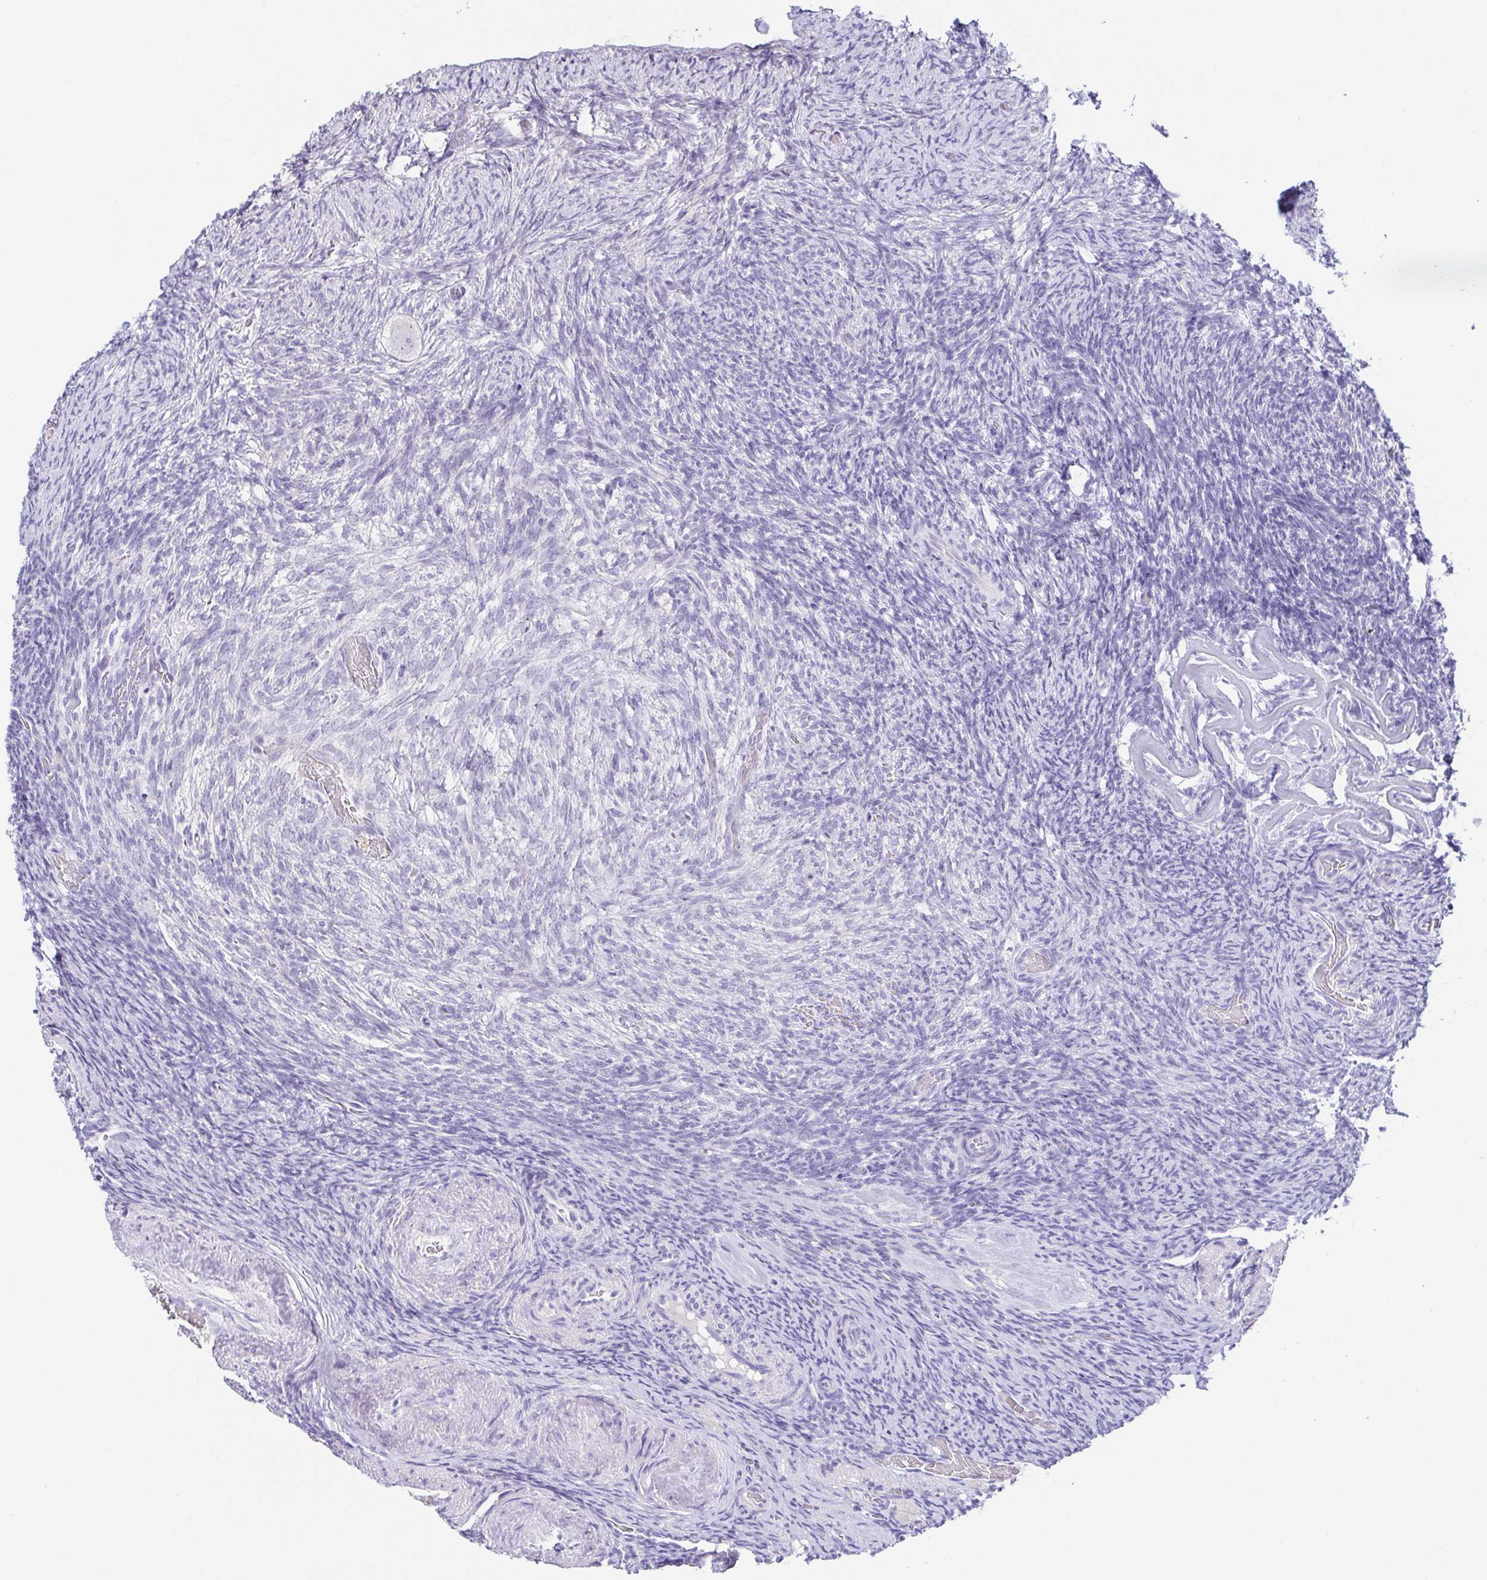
{"staining": {"intensity": "negative", "quantity": "none", "location": "none"}, "tissue": "ovary", "cell_type": "Follicle cells", "image_type": "normal", "snomed": [{"axis": "morphology", "description": "Normal tissue, NOS"}, {"axis": "topography", "description": "Ovary"}], "caption": "Photomicrograph shows no protein positivity in follicle cells of unremarkable ovary.", "gene": "HAPLN2", "patient": {"sex": "female", "age": 34}}